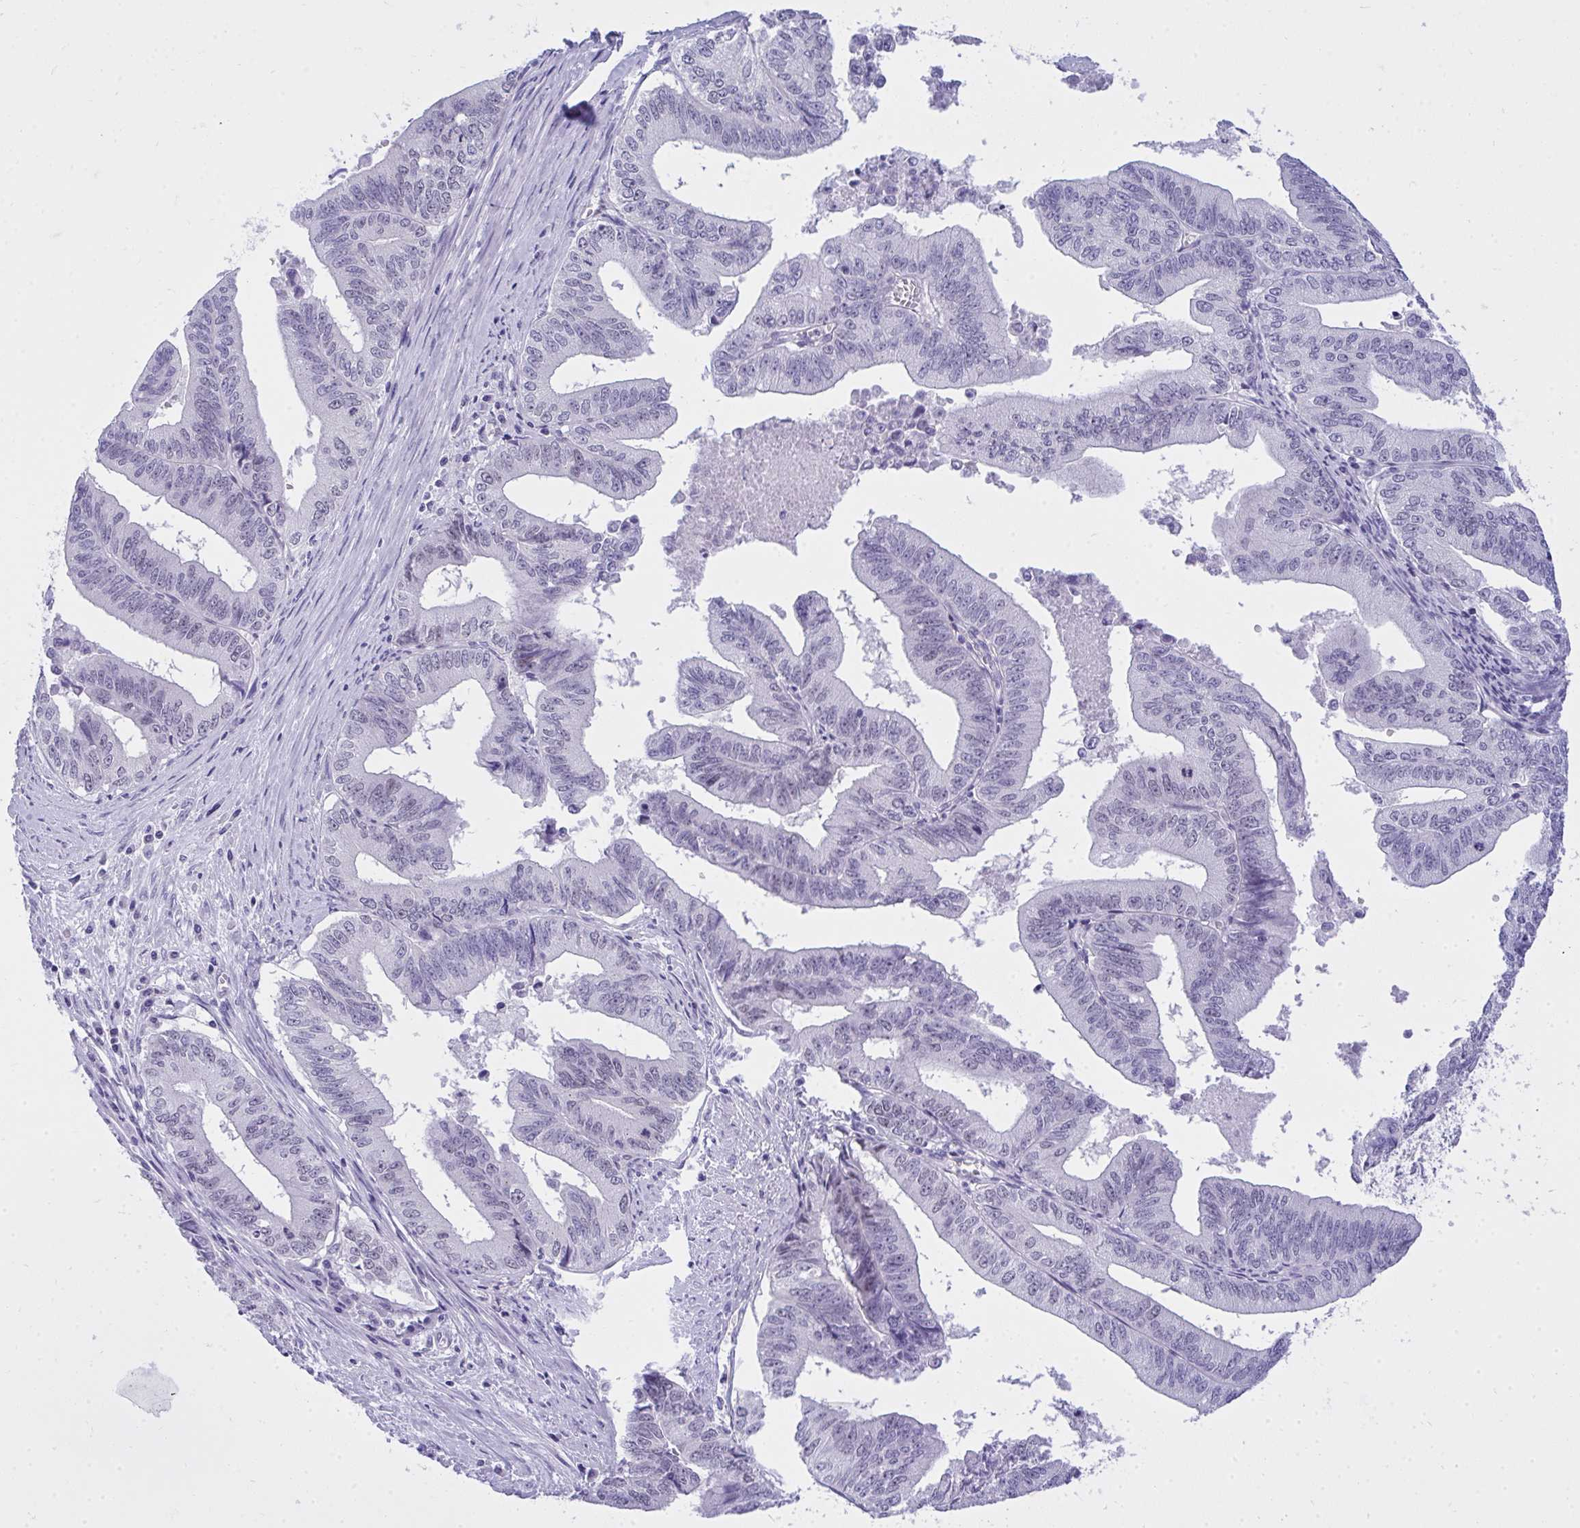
{"staining": {"intensity": "negative", "quantity": "none", "location": "none"}, "tissue": "endometrial cancer", "cell_type": "Tumor cells", "image_type": "cancer", "snomed": [{"axis": "morphology", "description": "Adenocarcinoma, NOS"}, {"axis": "topography", "description": "Endometrium"}], "caption": "Human adenocarcinoma (endometrial) stained for a protein using immunohistochemistry (IHC) reveals no staining in tumor cells.", "gene": "TEAD4", "patient": {"sex": "female", "age": 65}}